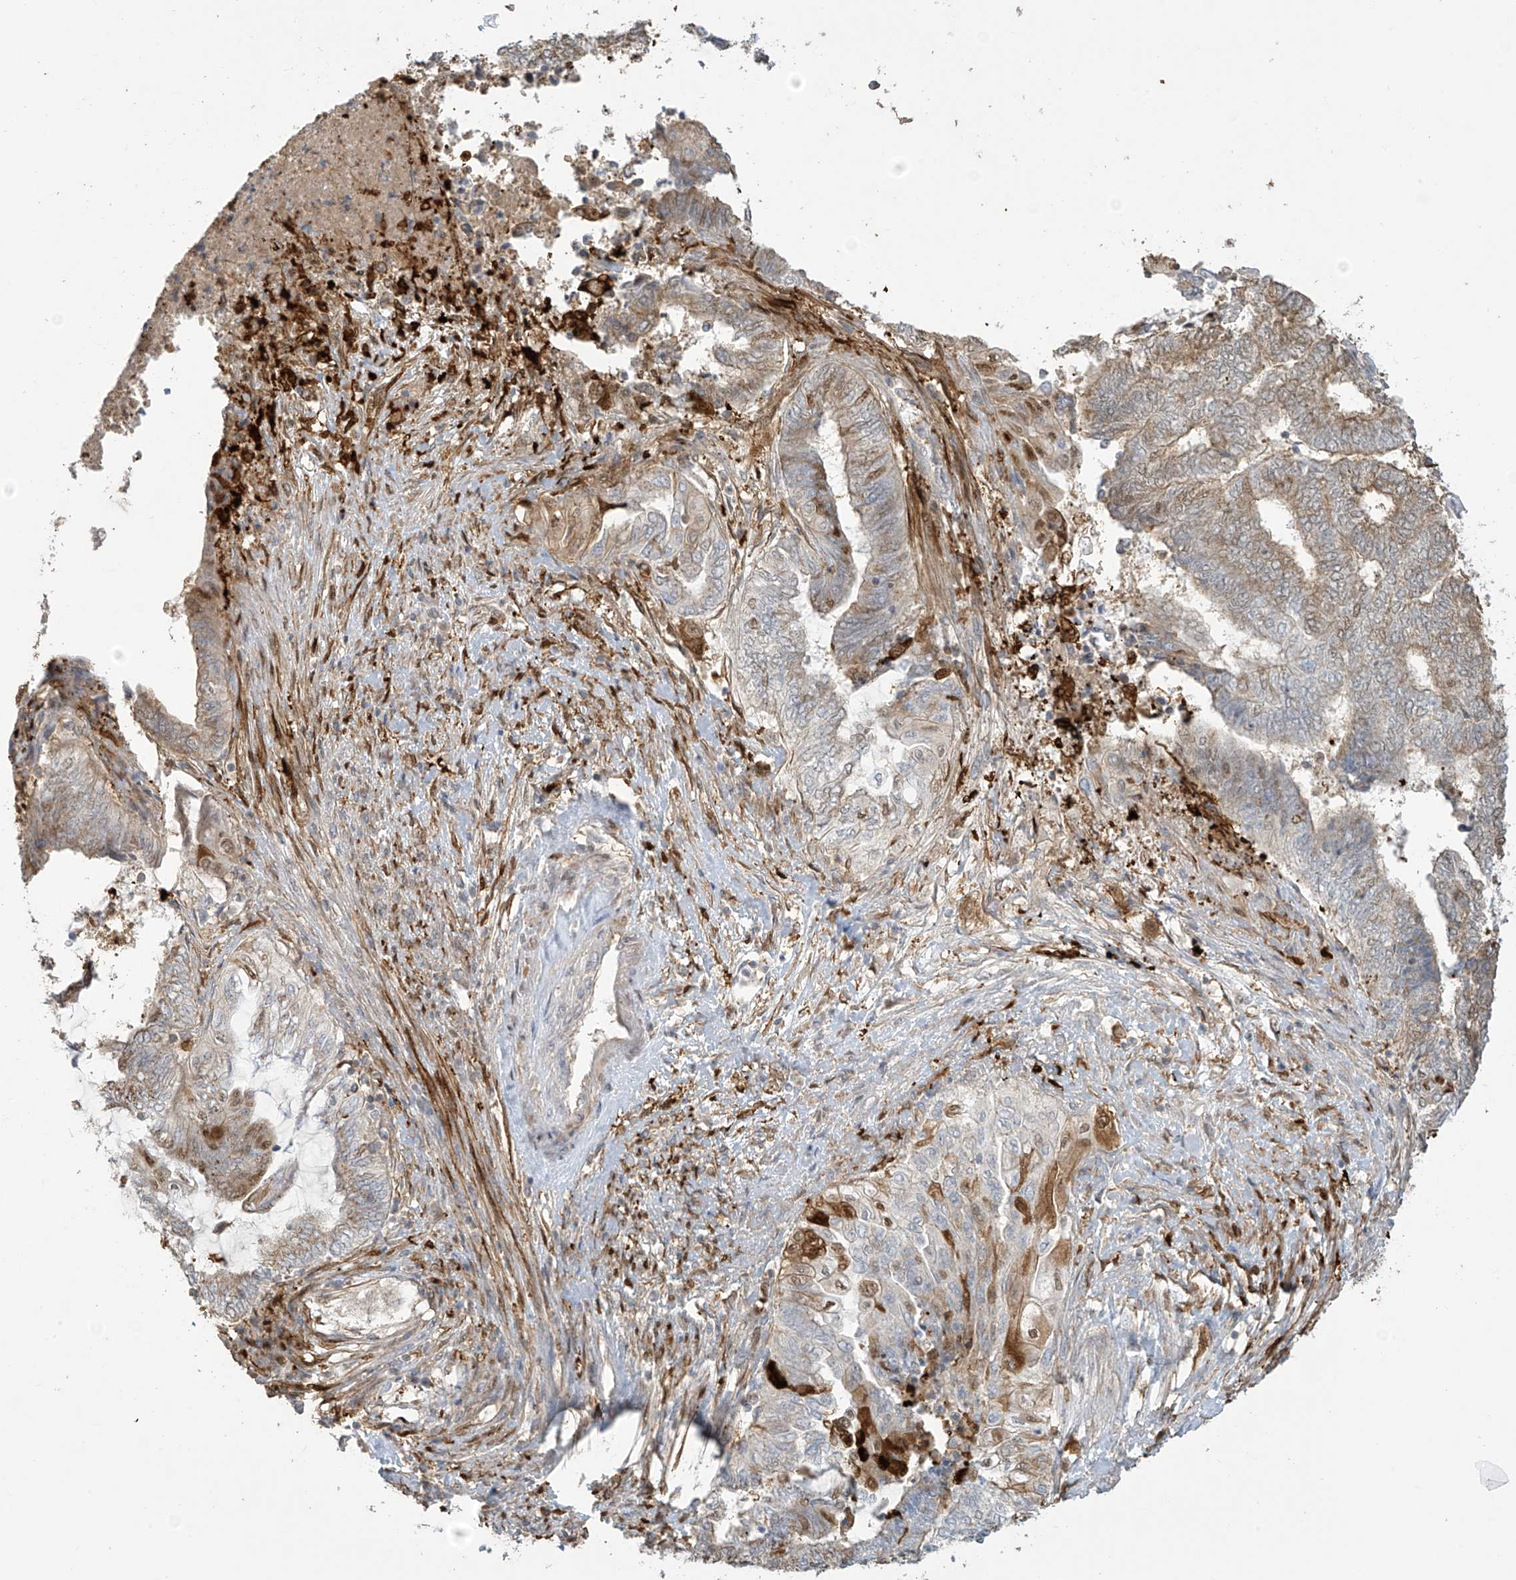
{"staining": {"intensity": "weak", "quantity": ">75%", "location": "cytoplasmic/membranous"}, "tissue": "endometrial cancer", "cell_type": "Tumor cells", "image_type": "cancer", "snomed": [{"axis": "morphology", "description": "Adenocarcinoma, NOS"}, {"axis": "topography", "description": "Uterus"}, {"axis": "topography", "description": "Endometrium"}], "caption": "Protein expression analysis of human endometrial cancer (adenocarcinoma) reveals weak cytoplasmic/membranous expression in about >75% of tumor cells. The protein is stained brown, and the nuclei are stained in blue (DAB (3,3'-diaminobenzidine) IHC with brightfield microscopy, high magnification).", "gene": "TAGAP", "patient": {"sex": "female", "age": 70}}